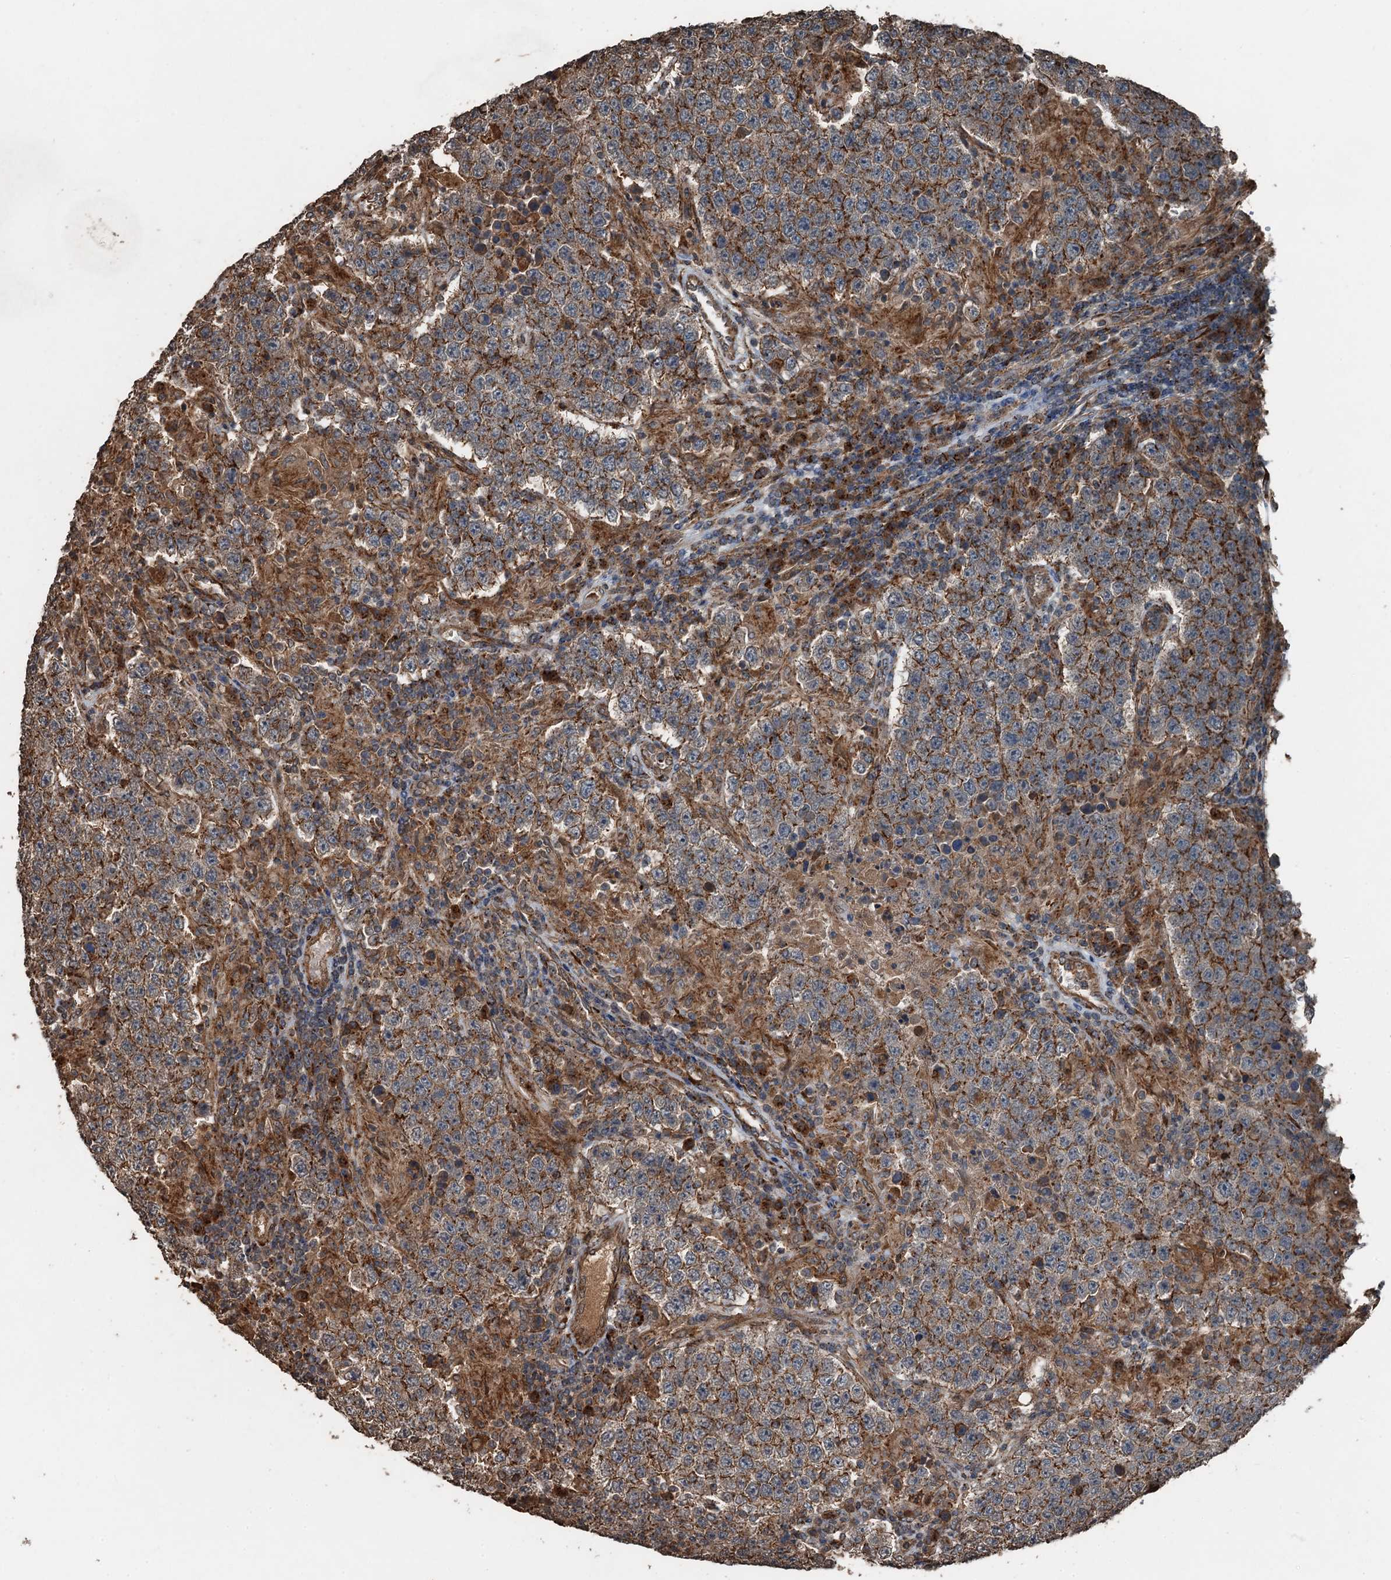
{"staining": {"intensity": "negative", "quantity": "none", "location": "none"}, "tissue": "testis cancer", "cell_type": "Tumor cells", "image_type": "cancer", "snomed": [{"axis": "morphology", "description": "Normal tissue, NOS"}, {"axis": "morphology", "description": "Urothelial carcinoma, High grade"}, {"axis": "morphology", "description": "Seminoma, NOS"}, {"axis": "morphology", "description": "Carcinoma, Embryonal, NOS"}, {"axis": "topography", "description": "Urinary bladder"}, {"axis": "topography", "description": "Testis"}], "caption": "Tumor cells show no significant protein staining in seminoma (testis).", "gene": "TCTN1", "patient": {"sex": "male", "age": 41}}